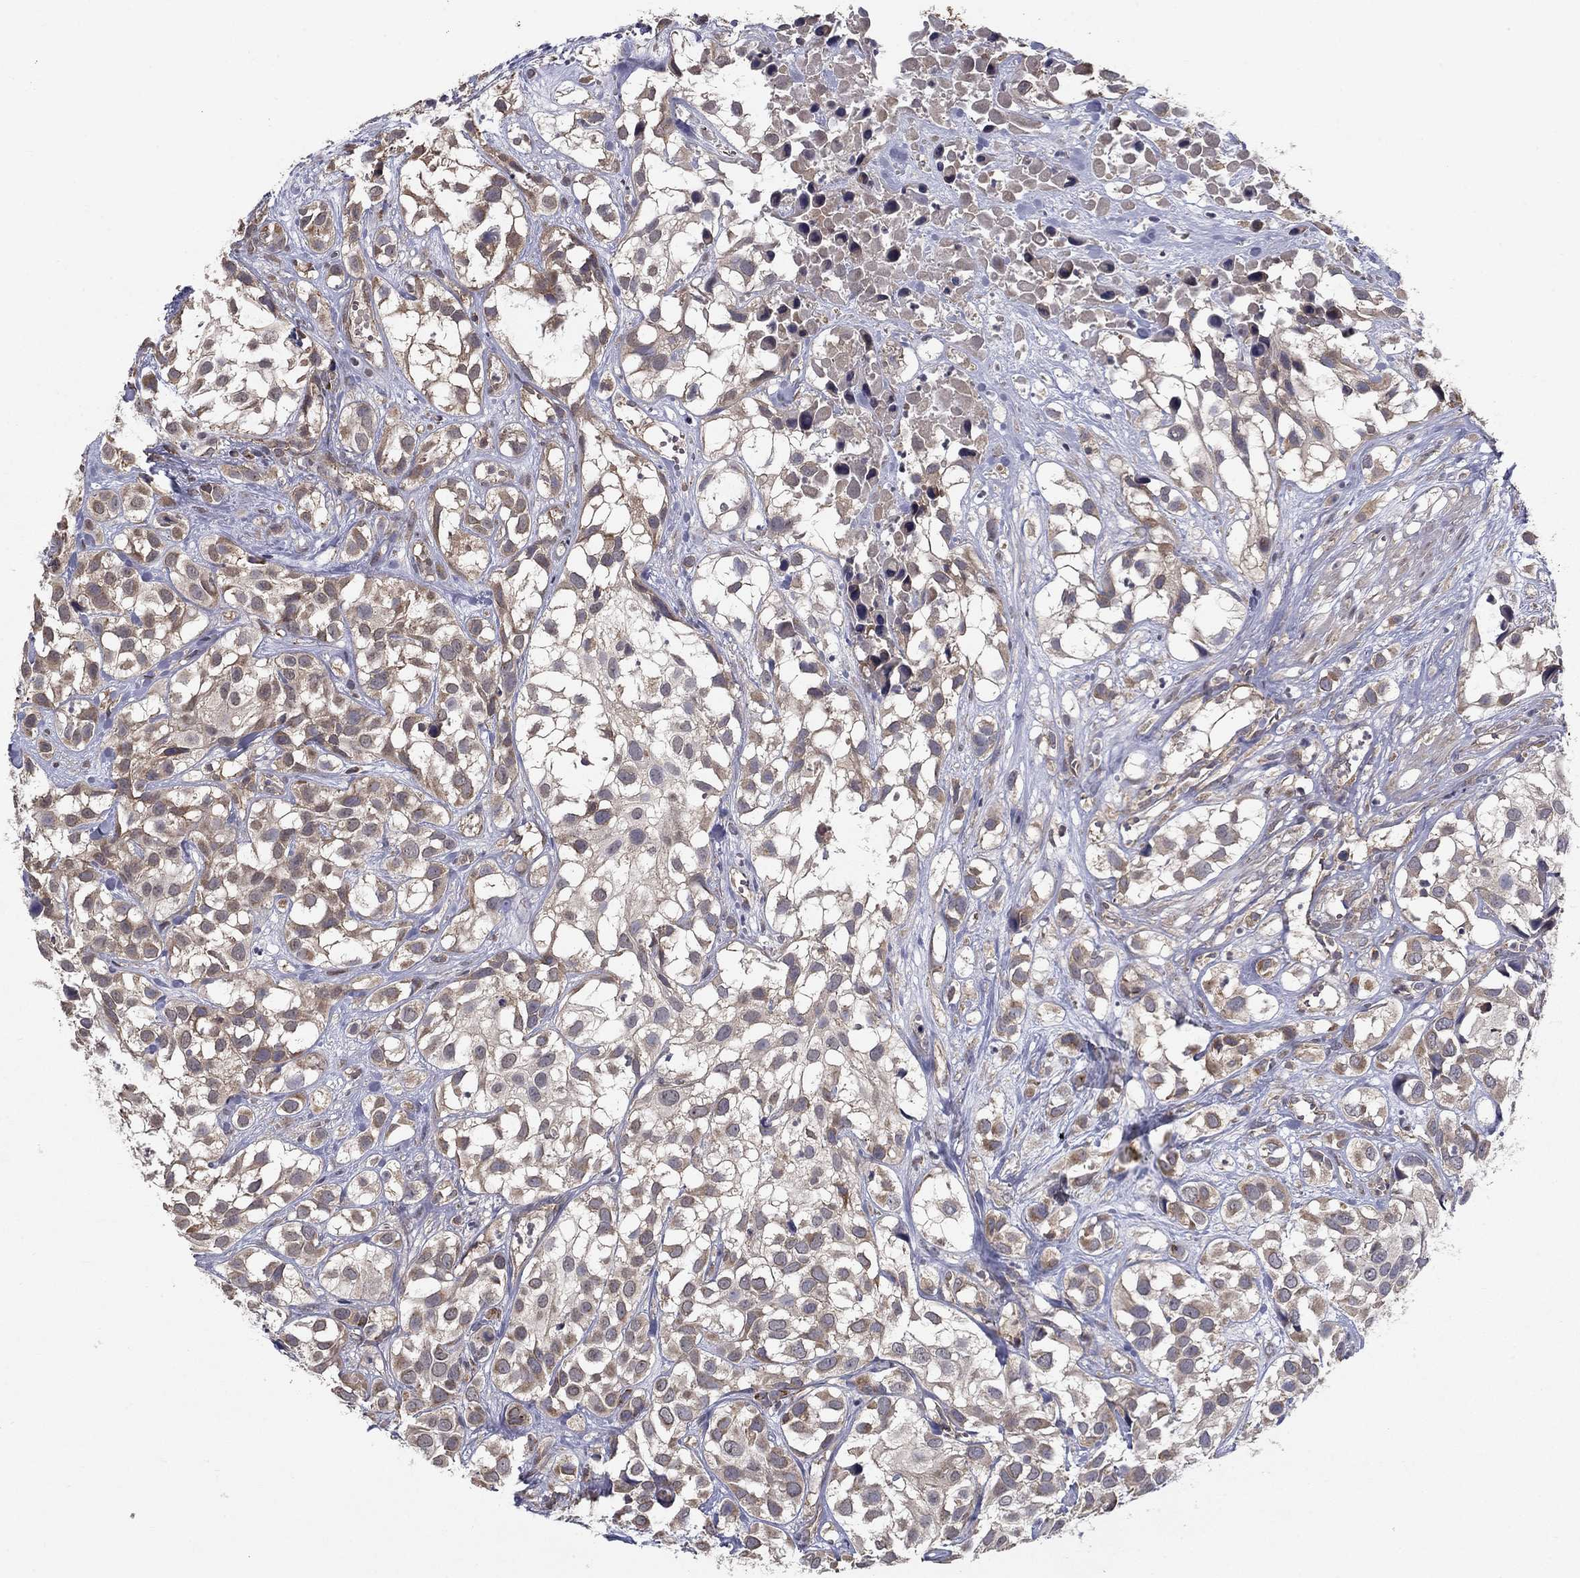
{"staining": {"intensity": "weak", "quantity": "25%-75%", "location": "cytoplasmic/membranous"}, "tissue": "urothelial cancer", "cell_type": "Tumor cells", "image_type": "cancer", "snomed": [{"axis": "morphology", "description": "Urothelial carcinoma, High grade"}, {"axis": "topography", "description": "Urinary bladder"}], "caption": "Brown immunohistochemical staining in urothelial carcinoma (high-grade) demonstrates weak cytoplasmic/membranous expression in about 25%-75% of tumor cells. Nuclei are stained in blue.", "gene": "SLC2A13", "patient": {"sex": "male", "age": 56}}